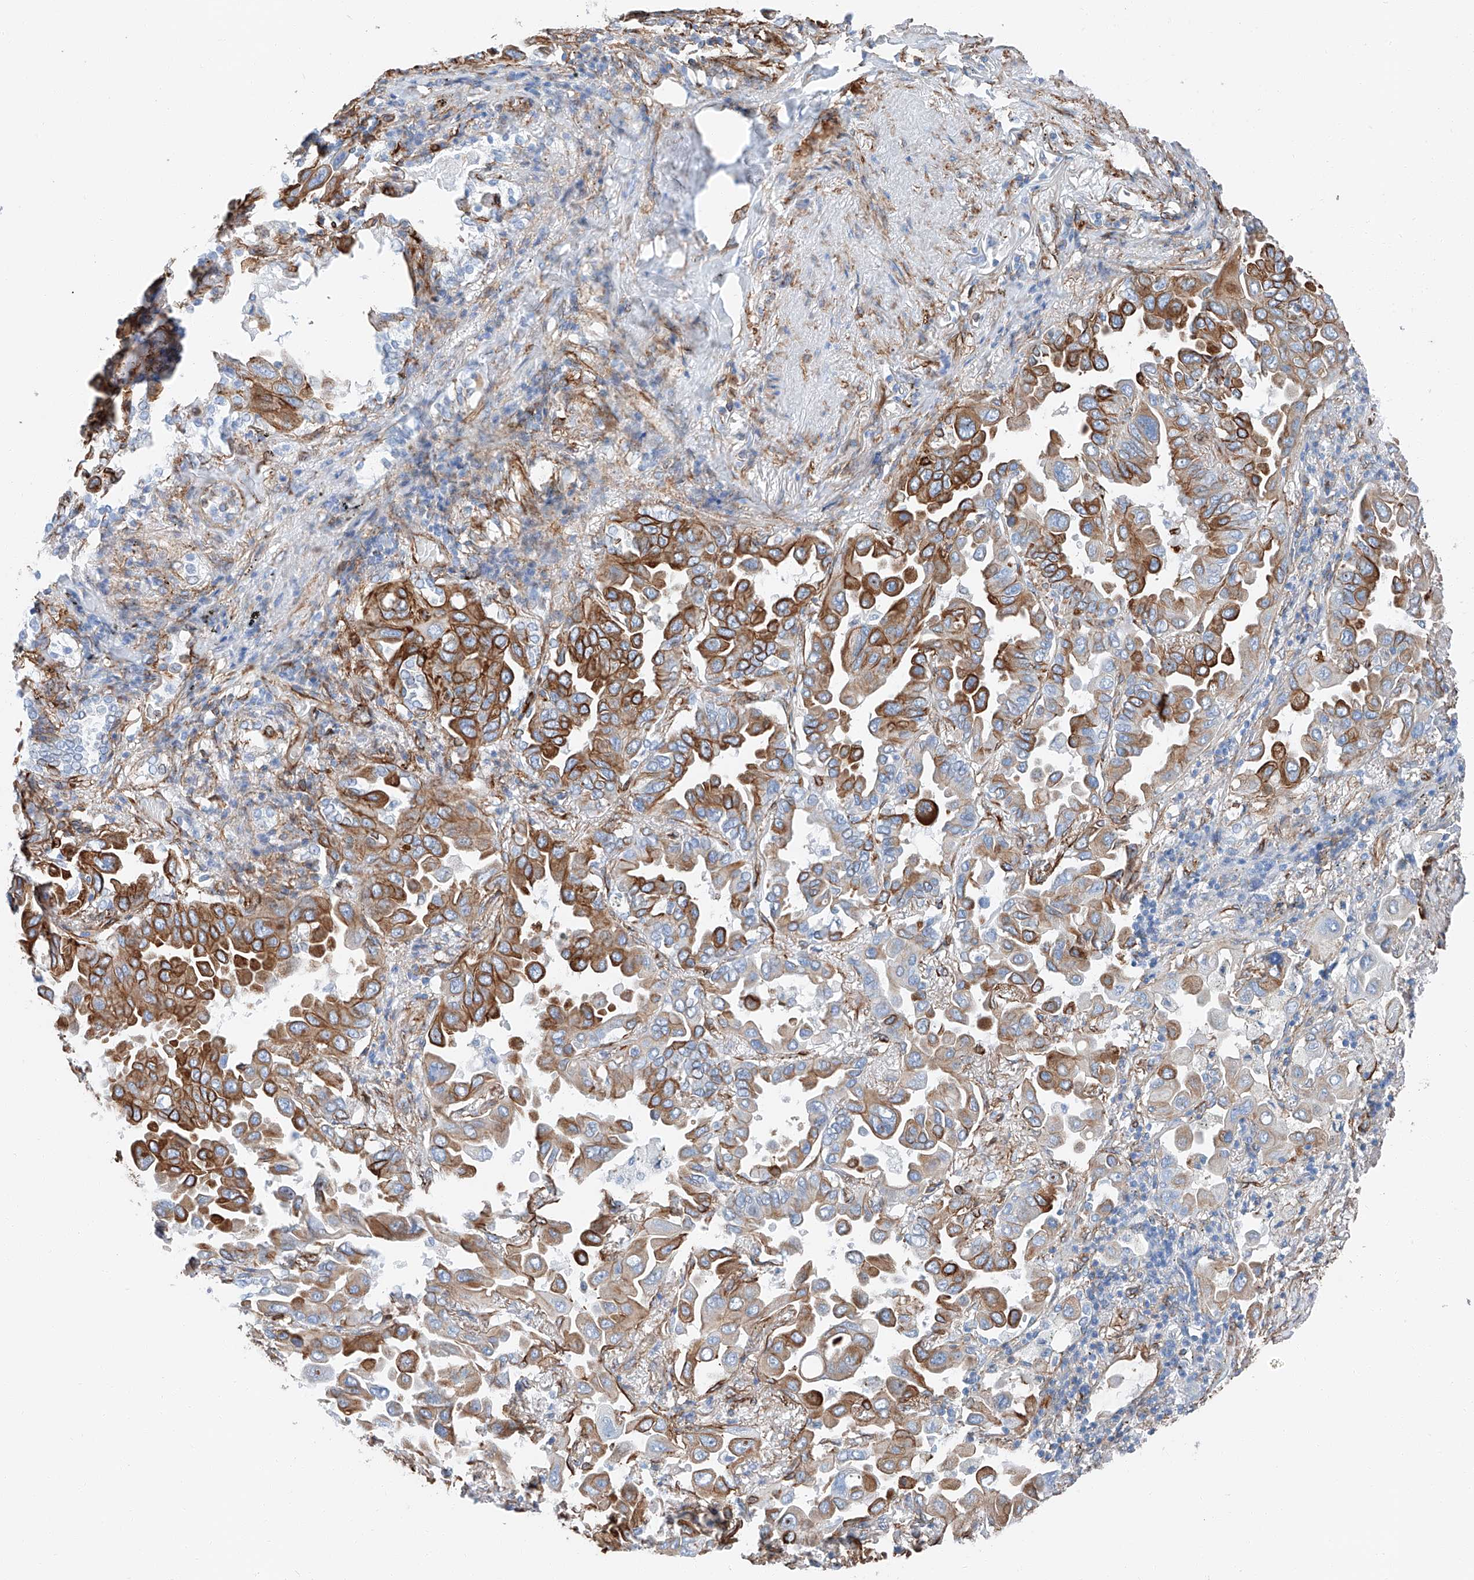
{"staining": {"intensity": "moderate", "quantity": "25%-75%", "location": "cytoplasmic/membranous"}, "tissue": "lung cancer", "cell_type": "Tumor cells", "image_type": "cancer", "snomed": [{"axis": "morphology", "description": "Adenocarcinoma, NOS"}, {"axis": "topography", "description": "Lung"}], "caption": "Immunohistochemical staining of lung cancer (adenocarcinoma) shows medium levels of moderate cytoplasmic/membranous positivity in about 25%-75% of tumor cells.", "gene": "ZNF804A", "patient": {"sex": "male", "age": 64}}